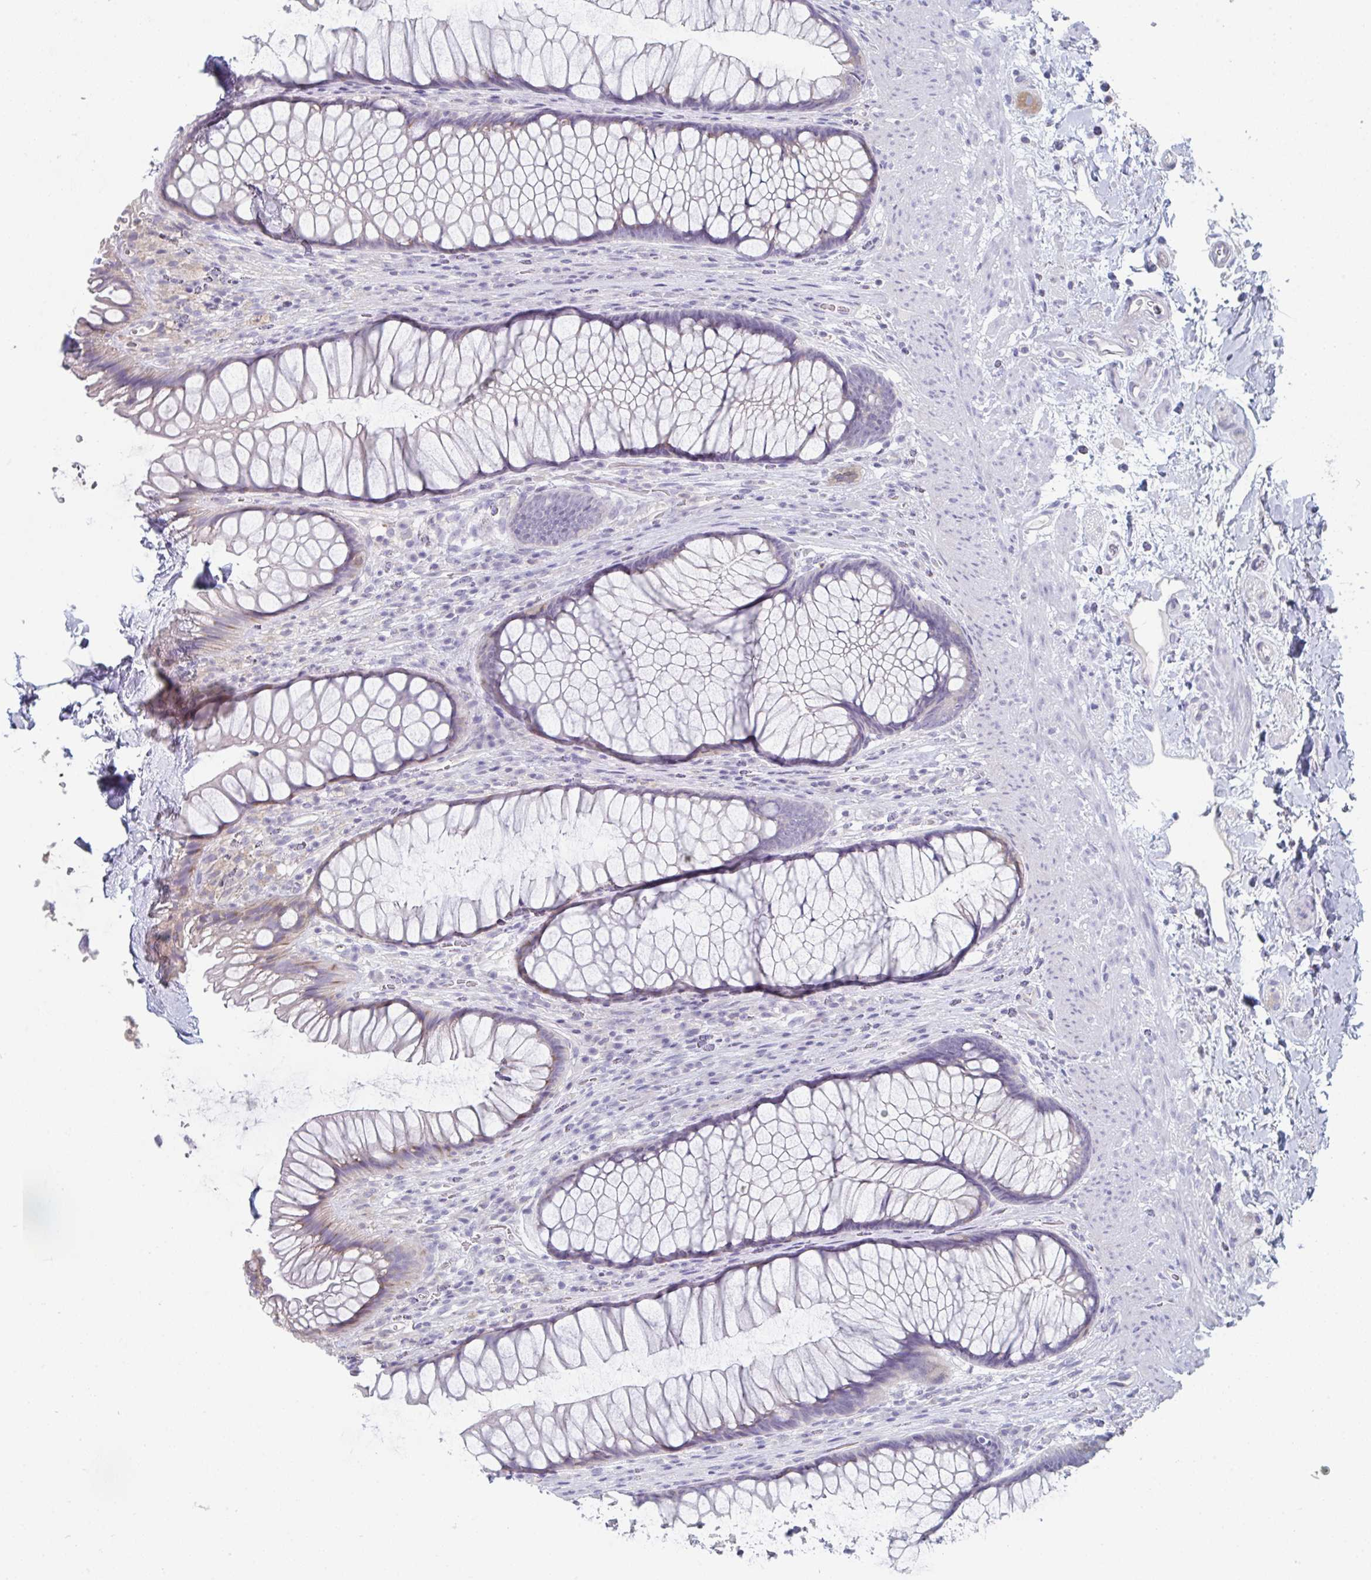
{"staining": {"intensity": "negative", "quantity": "none", "location": "none"}, "tissue": "rectum", "cell_type": "Glandular cells", "image_type": "normal", "snomed": [{"axis": "morphology", "description": "Normal tissue, NOS"}, {"axis": "topography", "description": "Rectum"}], "caption": "The image reveals no staining of glandular cells in normal rectum.", "gene": "PTPRD", "patient": {"sex": "male", "age": 53}}